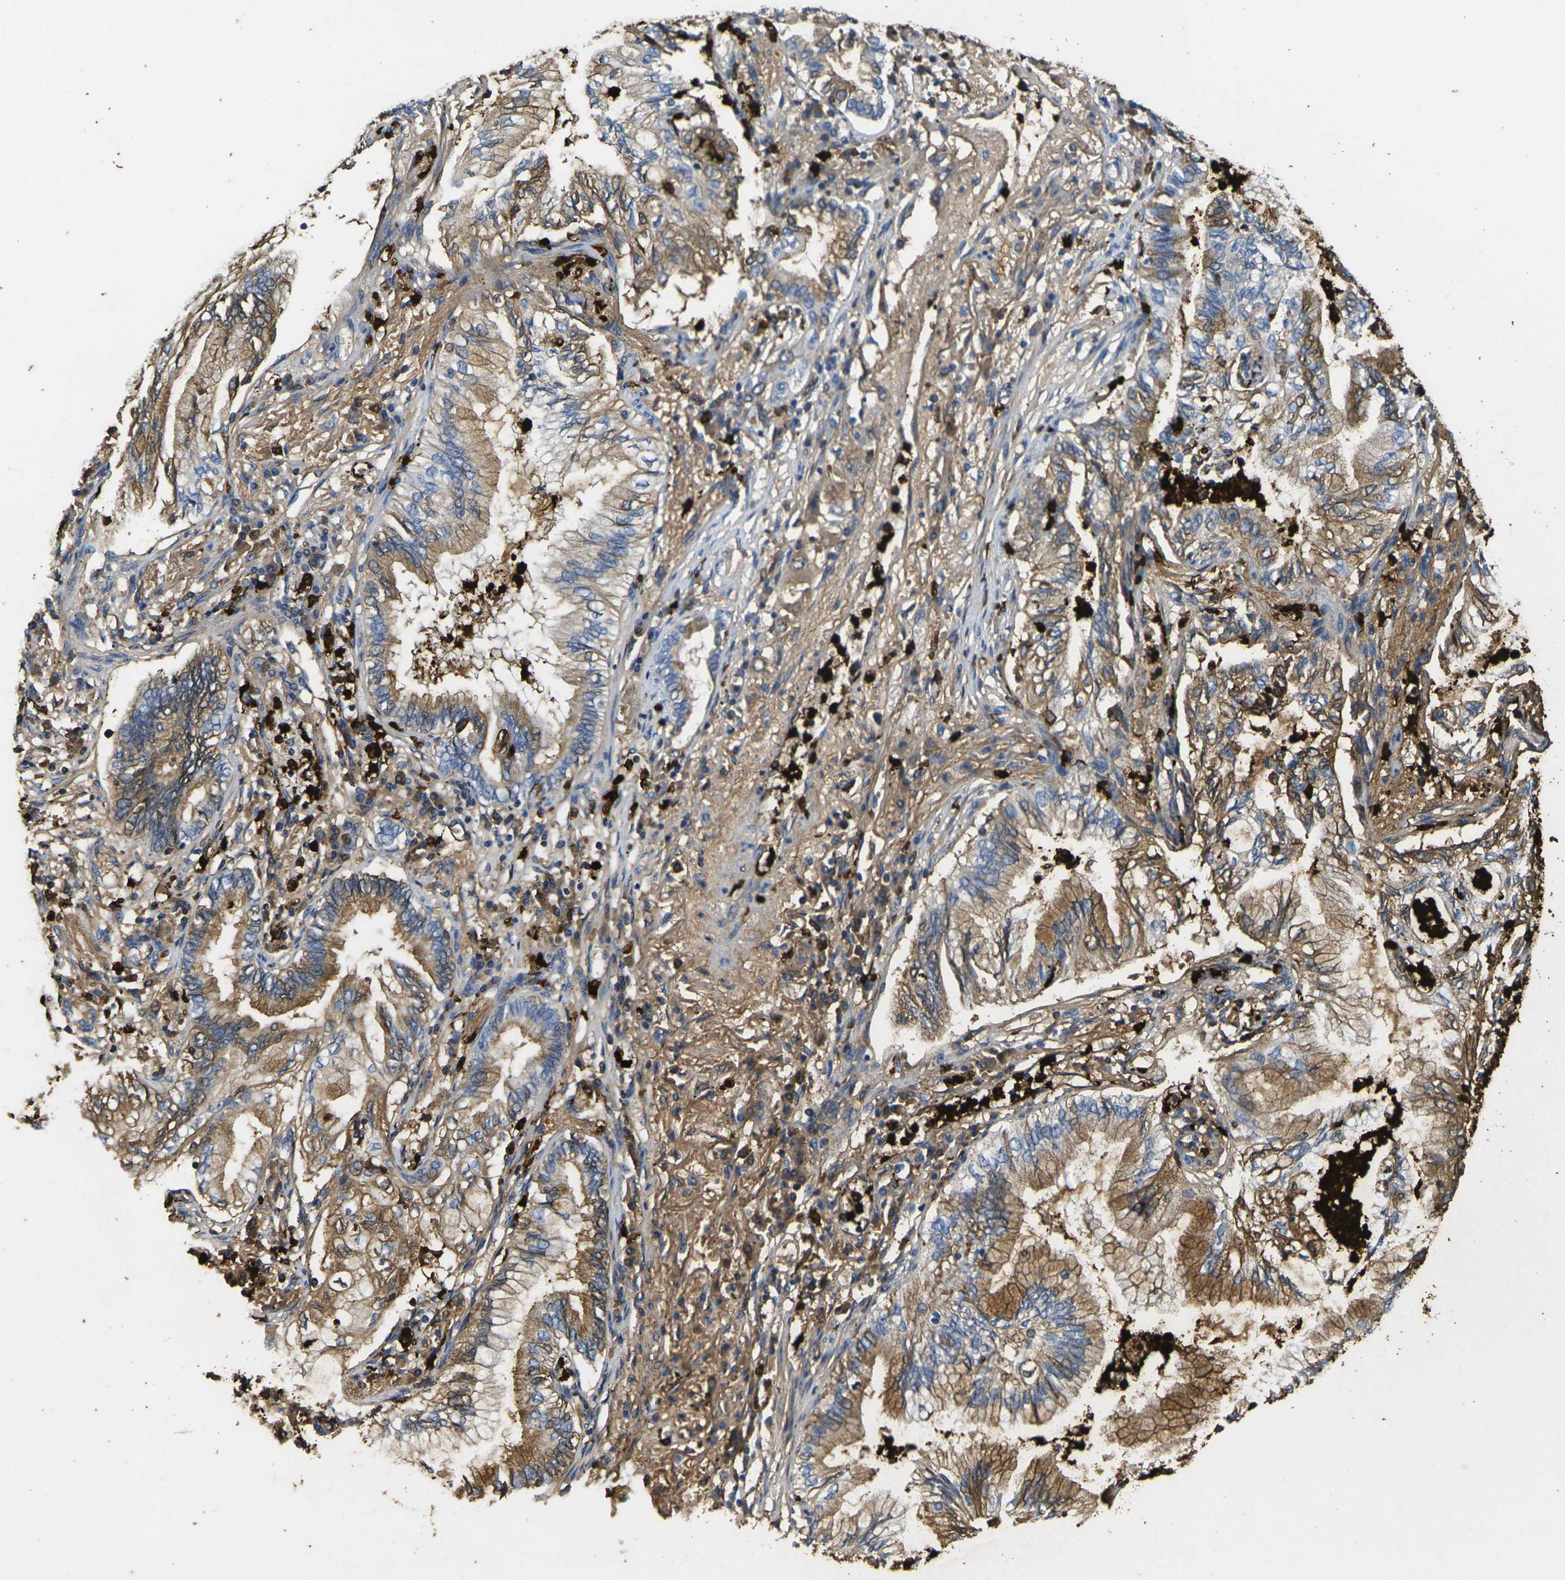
{"staining": {"intensity": "moderate", "quantity": ">75%", "location": "cytoplasmic/membranous"}, "tissue": "lung cancer", "cell_type": "Tumor cells", "image_type": "cancer", "snomed": [{"axis": "morphology", "description": "Normal tissue, NOS"}, {"axis": "morphology", "description": "Adenocarcinoma, NOS"}, {"axis": "topography", "description": "Bronchus"}, {"axis": "topography", "description": "Lung"}], "caption": "This is a histology image of IHC staining of lung cancer, which shows moderate expression in the cytoplasmic/membranous of tumor cells.", "gene": "S100A9", "patient": {"sex": "female", "age": 70}}